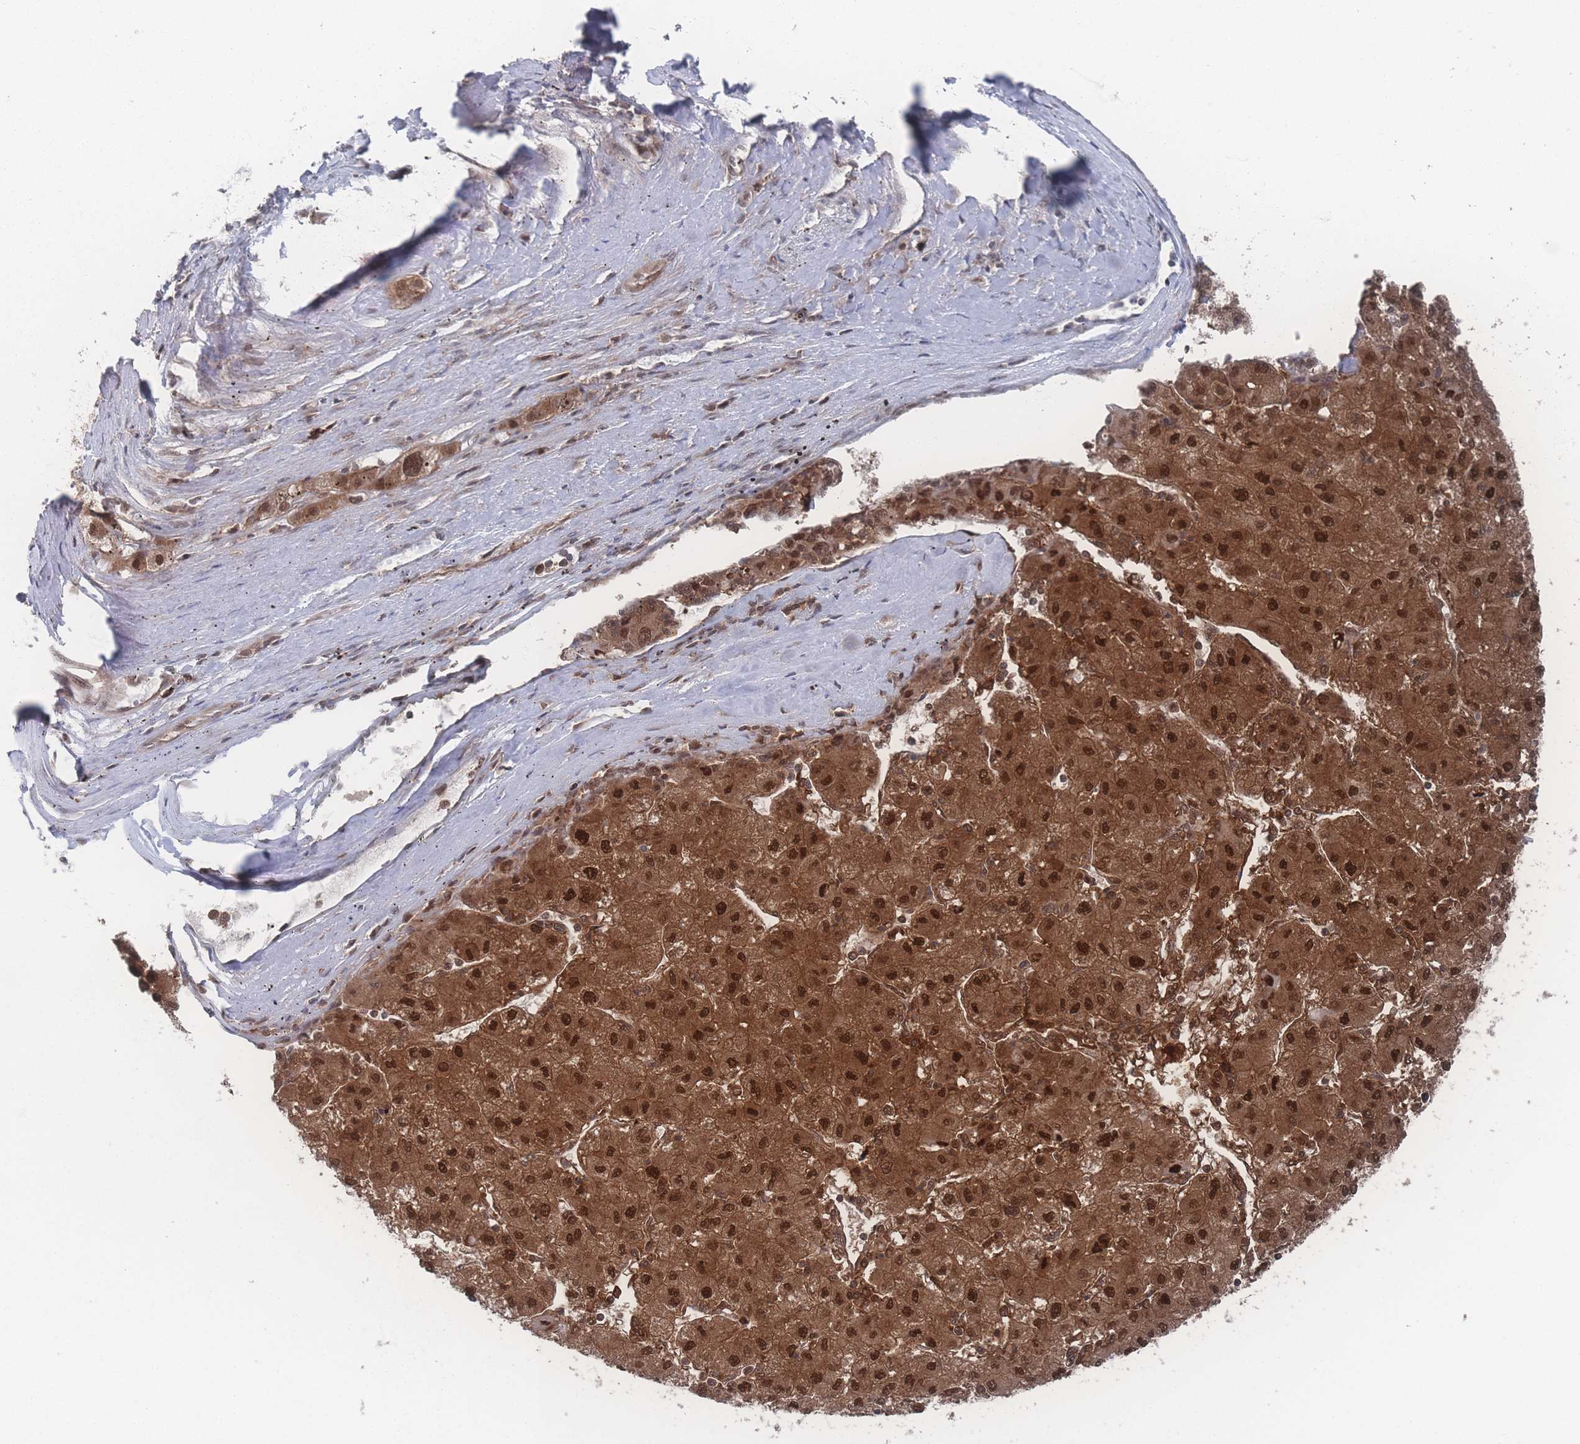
{"staining": {"intensity": "strong", "quantity": ">75%", "location": "cytoplasmic/membranous,nuclear"}, "tissue": "liver cancer", "cell_type": "Tumor cells", "image_type": "cancer", "snomed": [{"axis": "morphology", "description": "Carcinoma, Hepatocellular, NOS"}, {"axis": "topography", "description": "Liver"}], "caption": "Hepatocellular carcinoma (liver) stained for a protein demonstrates strong cytoplasmic/membranous and nuclear positivity in tumor cells.", "gene": "PSMA1", "patient": {"sex": "male", "age": 72}}